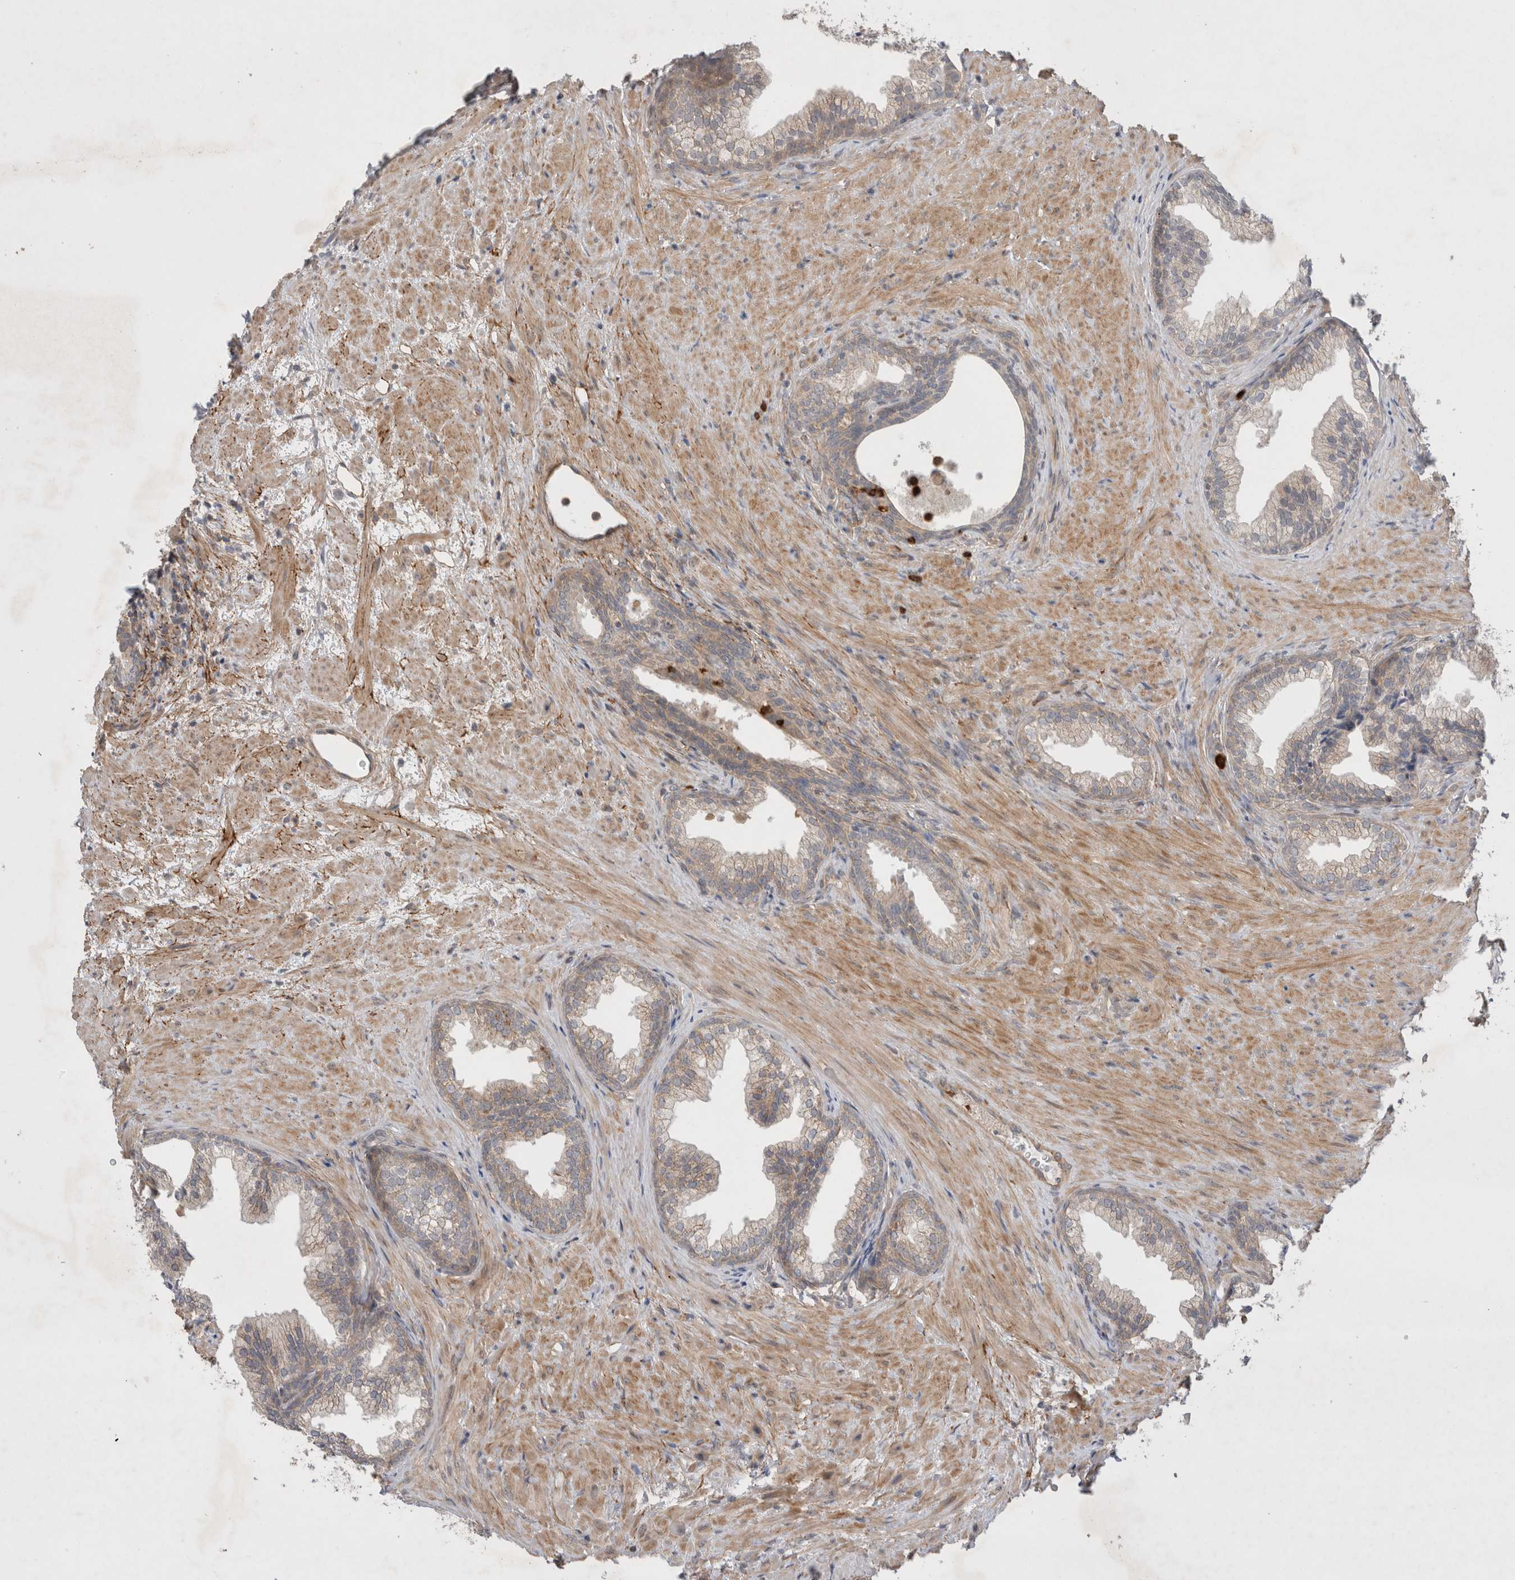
{"staining": {"intensity": "weak", "quantity": "25%-75%", "location": "cytoplasmic/membranous"}, "tissue": "prostate", "cell_type": "Glandular cells", "image_type": "normal", "snomed": [{"axis": "morphology", "description": "Normal tissue, NOS"}, {"axis": "topography", "description": "Prostate"}], "caption": "Immunohistochemical staining of normal human prostate displays 25%-75% levels of weak cytoplasmic/membranous protein staining in approximately 25%-75% of glandular cells.", "gene": "GSDMB", "patient": {"sex": "male", "age": 76}}